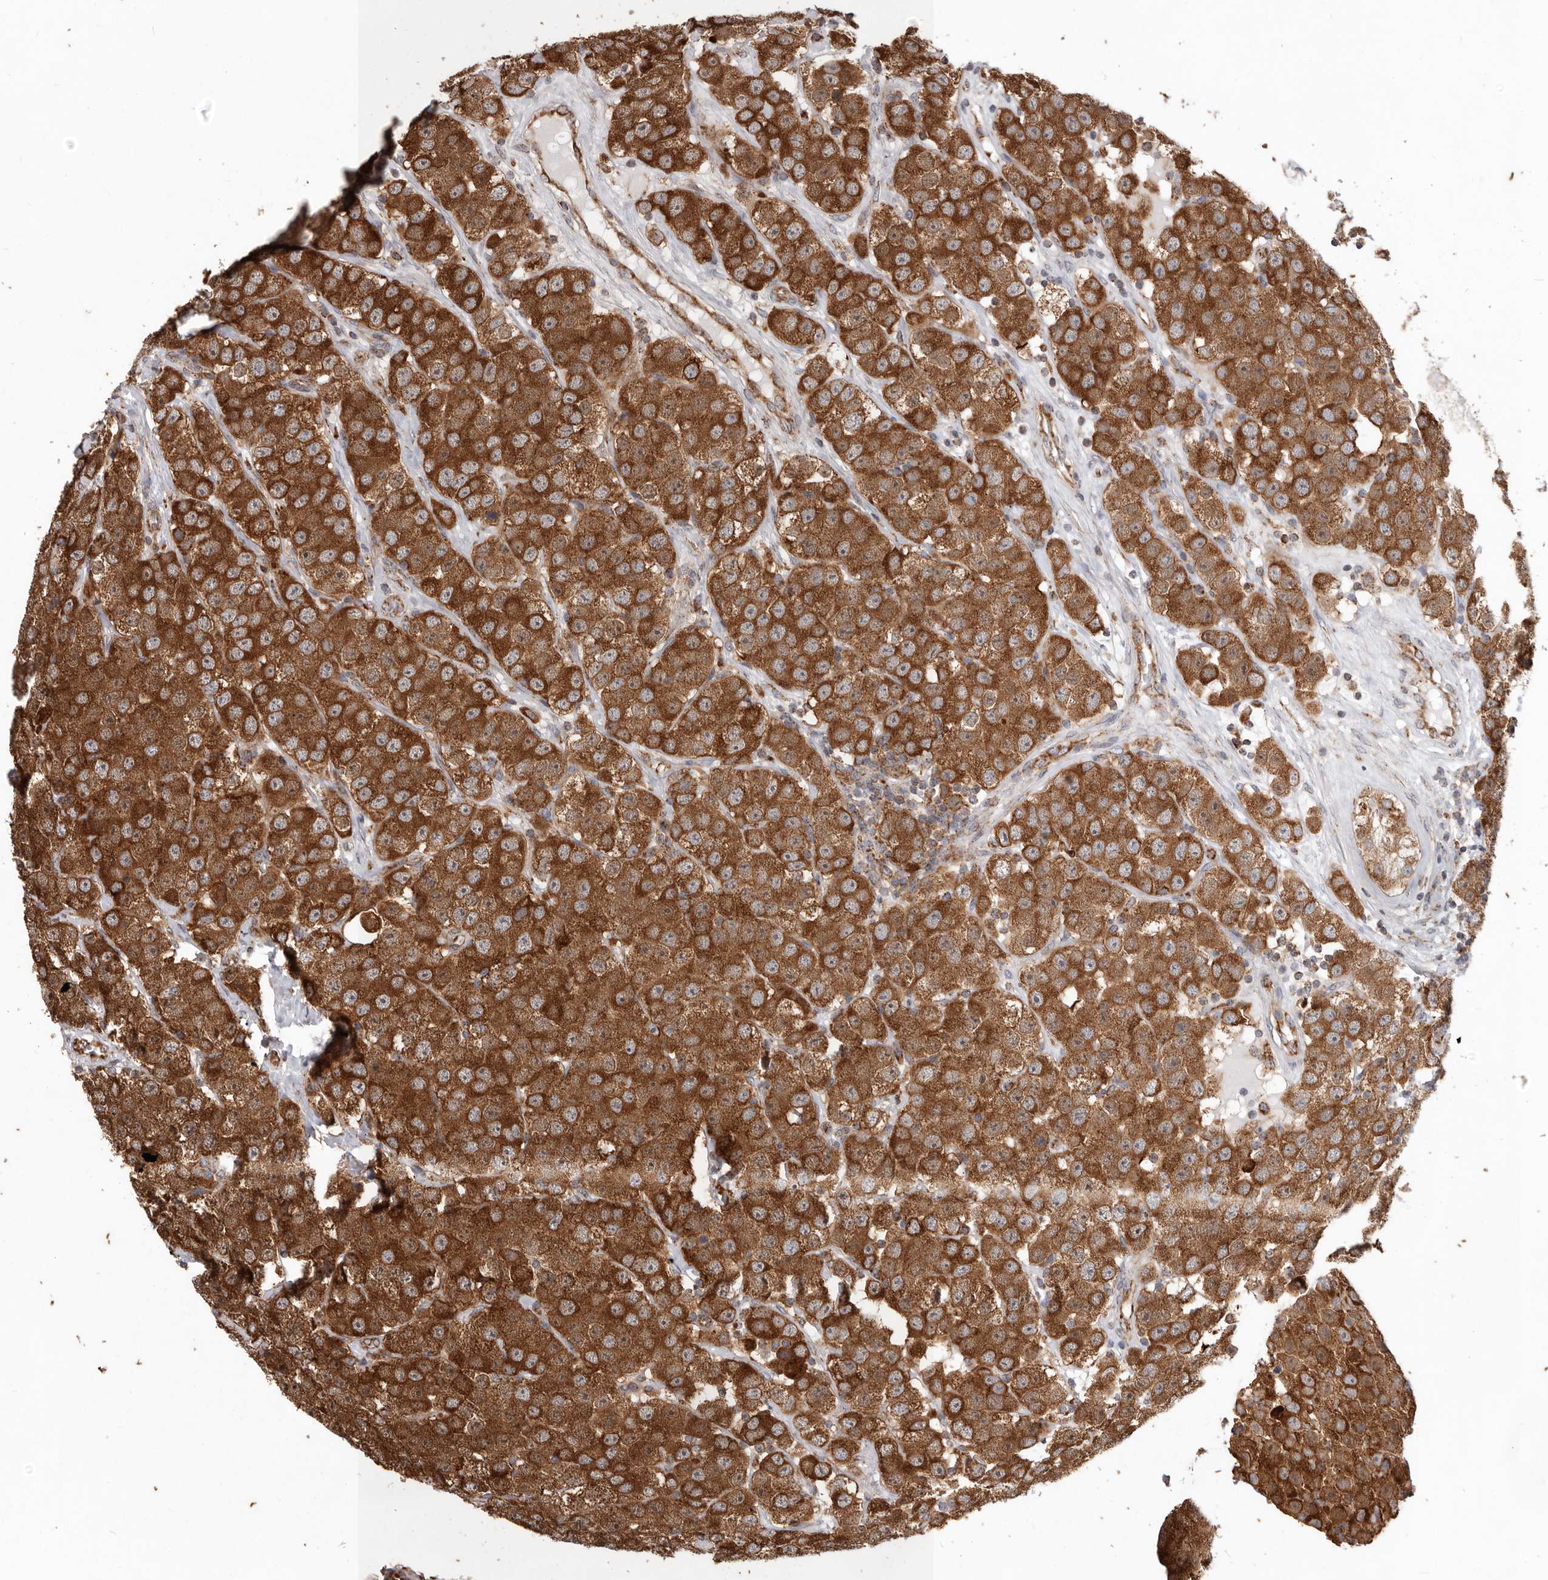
{"staining": {"intensity": "strong", "quantity": ">75%", "location": "cytoplasmic/membranous"}, "tissue": "testis cancer", "cell_type": "Tumor cells", "image_type": "cancer", "snomed": [{"axis": "morphology", "description": "Seminoma, NOS"}, {"axis": "topography", "description": "Testis"}], "caption": "High-magnification brightfield microscopy of testis cancer (seminoma) stained with DAB (3,3'-diaminobenzidine) (brown) and counterstained with hematoxylin (blue). tumor cells exhibit strong cytoplasmic/membranous positivity is present in about>75% of cells.", "gene": "MRPS10", "patient": {"sex": "male", "age": 28}}